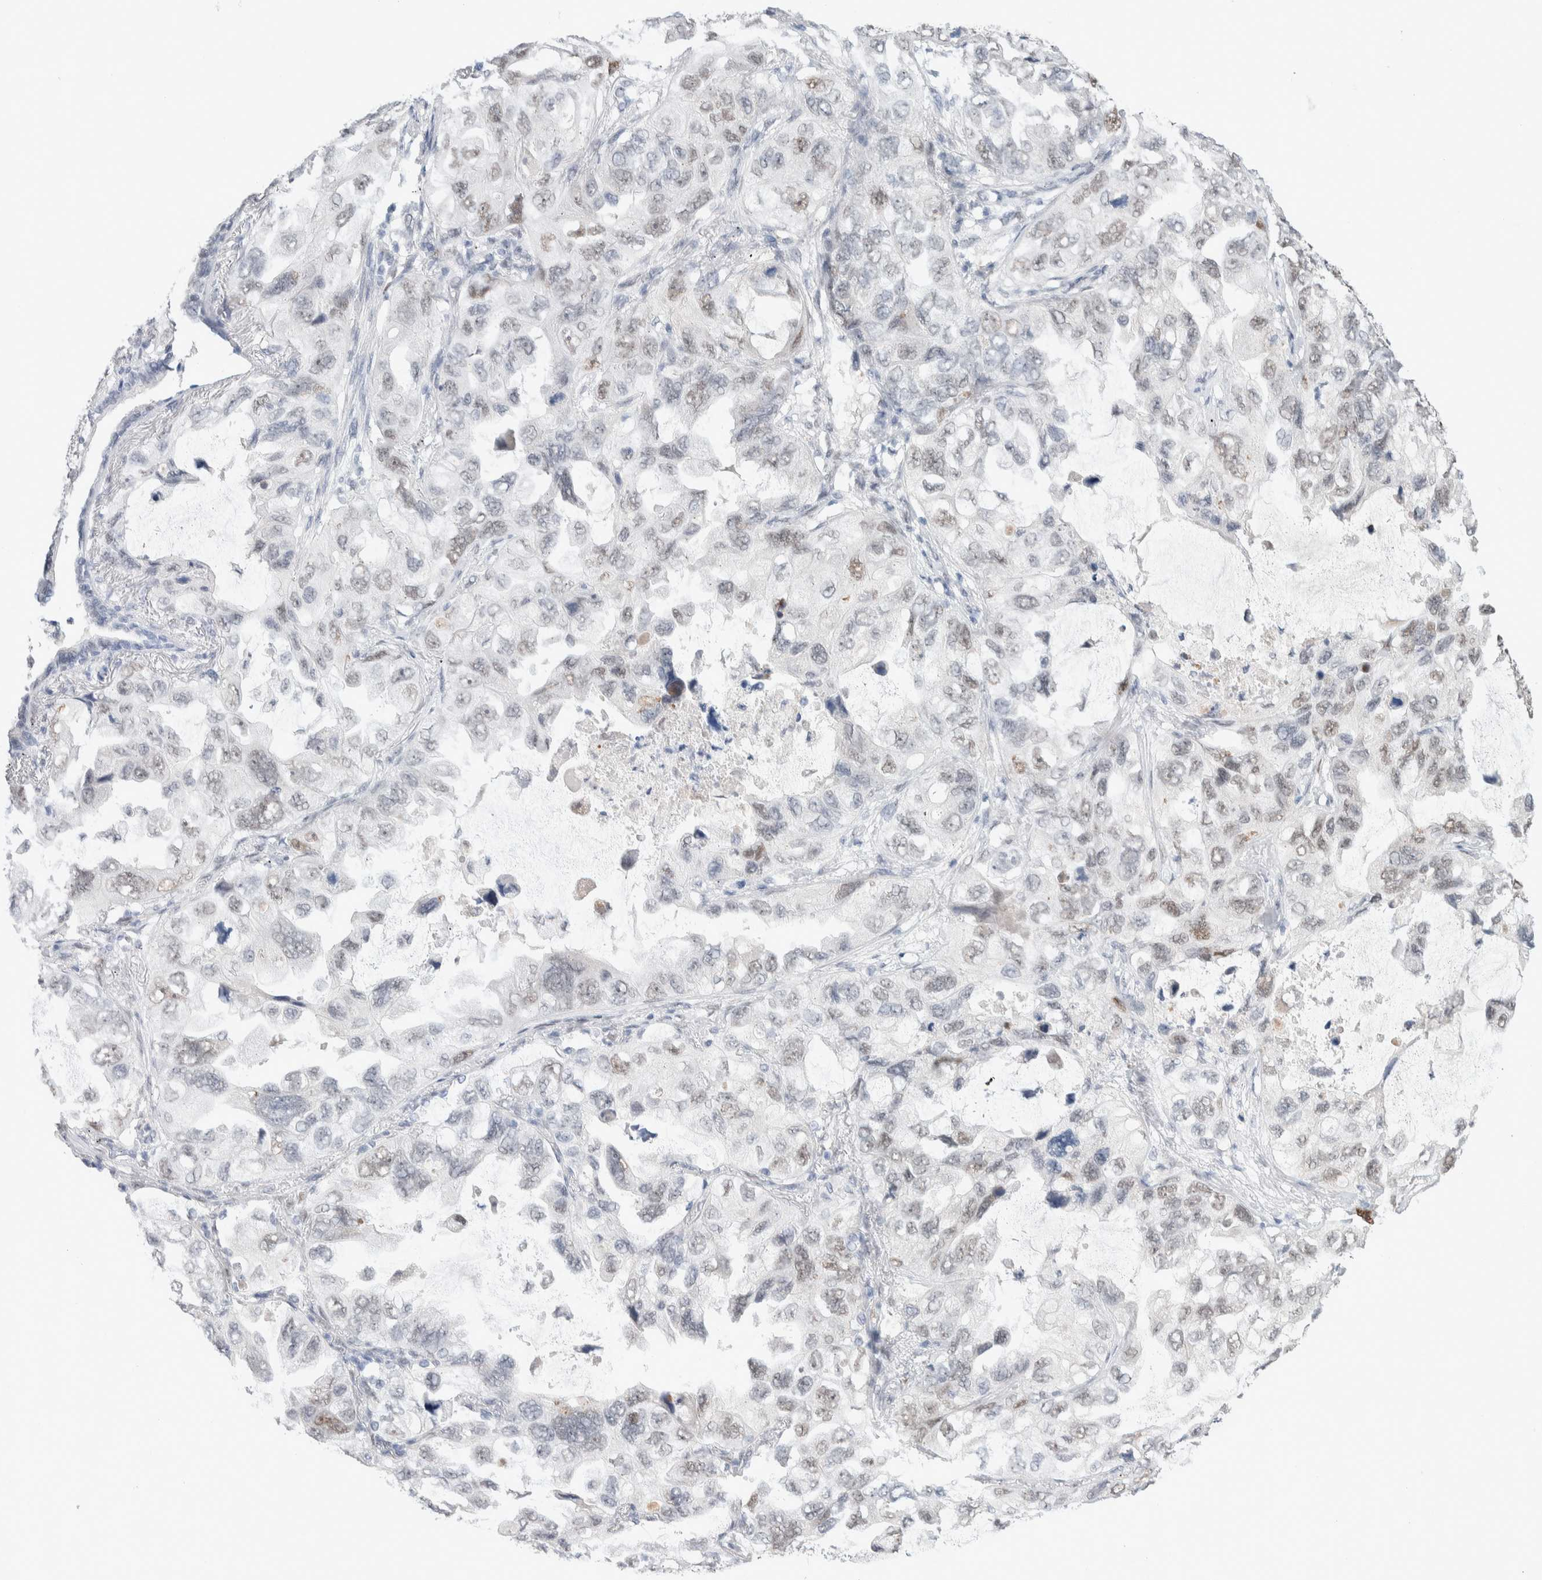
{"staining": {"intensity": "weak", "quantity": "25%-75%", "location": "nuclear"}, "tissue": "lung cancer", "cell_type": "Tumor cells", "image_type": "cancer", "snomed": [{"axis": "morphology", "description": "Squamous cell carcinoma, NOS"}, {"axis": "topography", "description": "Lung"}], "caption": "Human lung squamous cell carcinoma stained for a protein (brown) shows weak nuclear positive expression in about 25%-75% of tumor cells.", "gene": "PRMT1", "patient": {"sex": "female", "age": 73}}